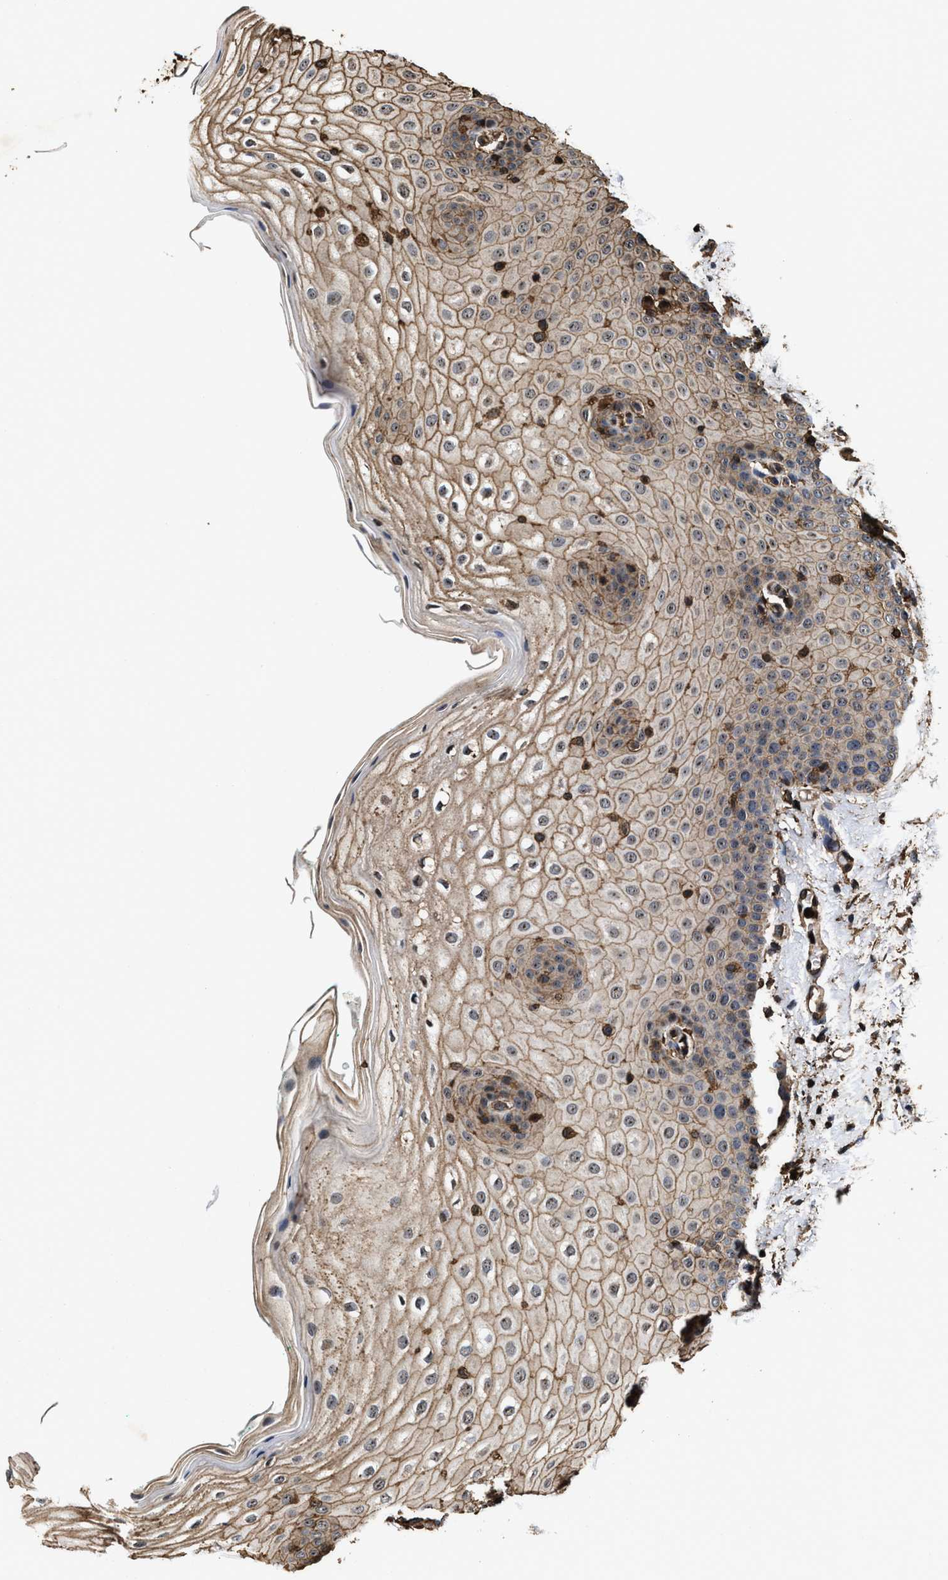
{"staining": {"intensity": "weak", "quantity": "25%-75%", "location": "cytoplasmic/membranous"}, "tissue": "oral mucosa", "cell_type": "Squamous epithelial cells", "image_type": "normal", "snomed": [{"axis": "morphology", "description": "Normal tissue, NOS"}, {"axis": "topography", "description": "Skin"}, {"axis": "topography", "description": "Oral tissue"}], "caption": "Weak cytoplasmic/membranous expression for a protein is appreciated in approximately 25%-75% of squamous epithelial cells of normal oral mucosa using immunohistochemistry.", "gene": "KBTBD2", "patient": {"sex": "male", "age": 84}}